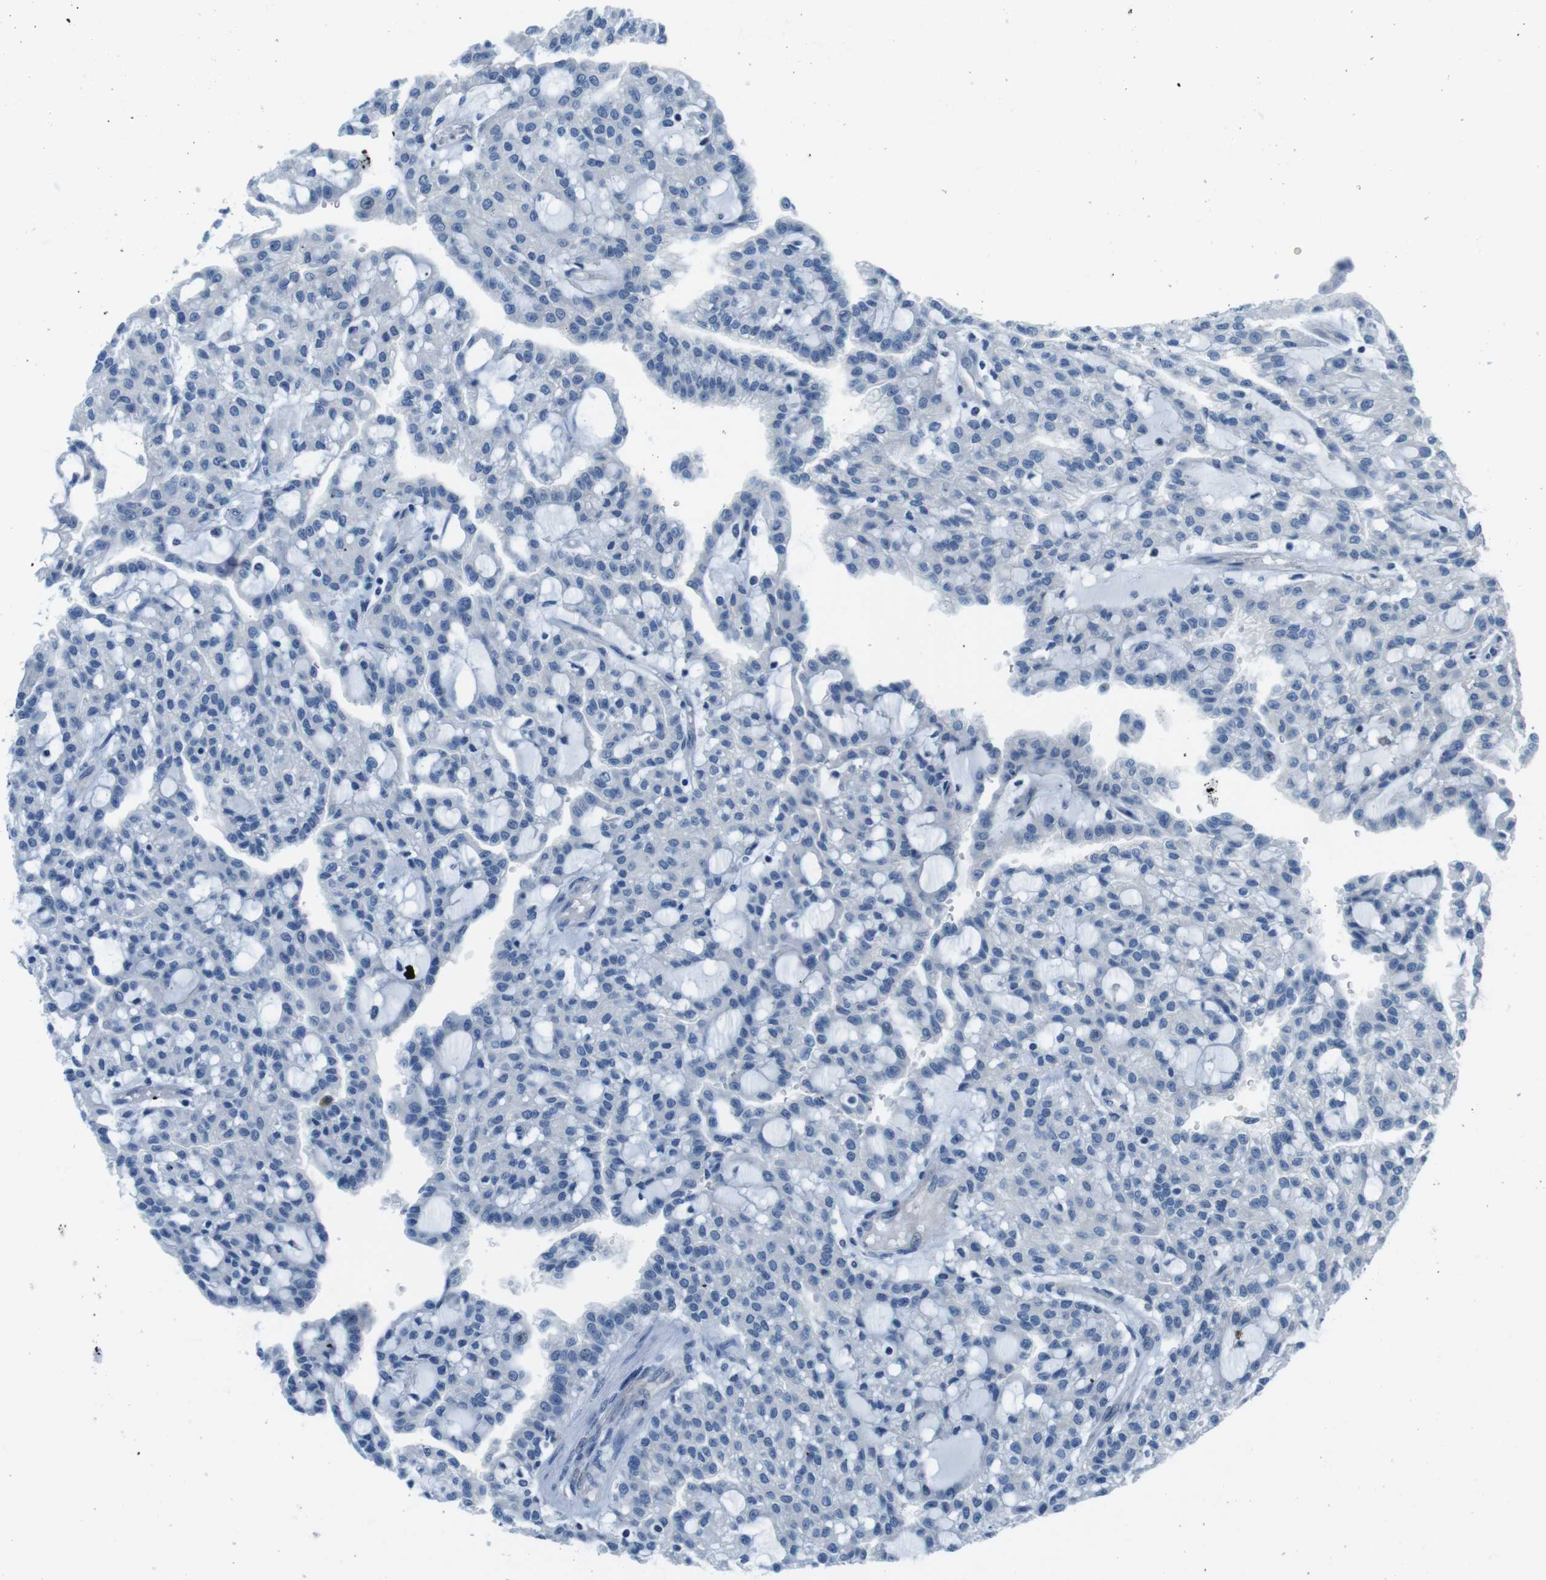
{"staining": {"intensity": "weak", "quantity": "<25%", "location": "cytoplasmic/membranous"}, "tissue": "renal cancer", "cell_type": "Tumor cells", "image_type": "cancer", "snomed": [{"axis": "morphology", "description": "Adenocarcinoma, NOS"}, {"axis": "topography", "description": "Kidney"}], "caption": "Immunohistochemistry (IHC) histopathology image of neoplastic tissue: human renal adenocarcinoma stained with DAB demonstrates no significant protein expression in tumor cells.", "gene": "EIF2B5", "patient": {"sex": "male", "age": 63}}